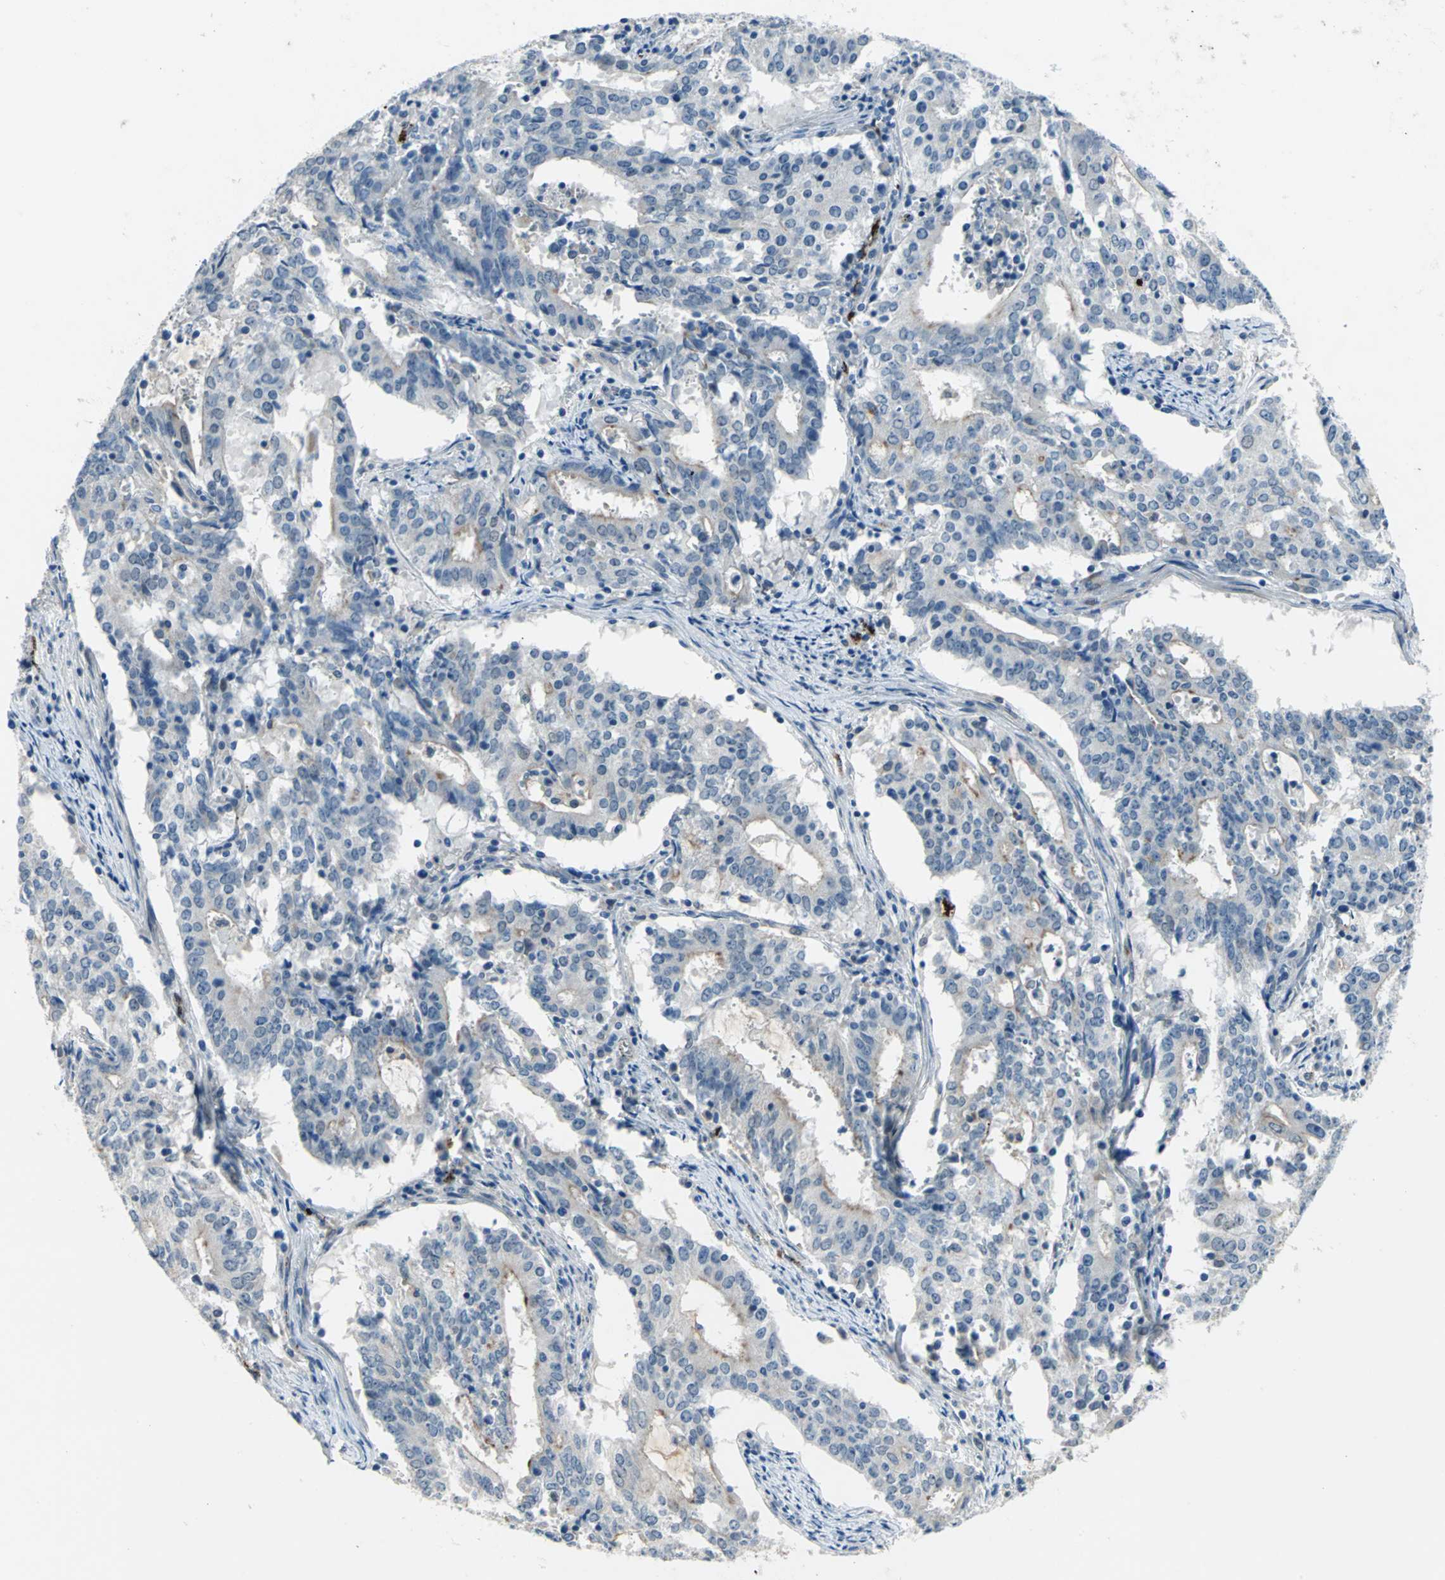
{"staining": {"intensity": "moderate", "quantity": "<25%", "location": "cytoplasmic/membranous"}, "tissue": "cervical cancer", "cell_type": "Tumor cells", "image_type": "cancer", "snomed": [{"axis": "morphology", "description": "Adenocarcinoma, NOS"}, {"axis": "topography", "description": "Cervix"}], "caption": "Immunohistochemistry staining of adenocarcinoma (cervical), which reveals low levels of moderate cytoplasmic/membranous expression in approximately <25% of tumor cells indicating moderate cytoplasmic/membranous protein positivity. The staining was performed using DAB (brown) for protein detection and nuclei were counterstained in hematoxylin (blue).", "gene": "SELP", "patient": {"sex": "female", "age": 44}}